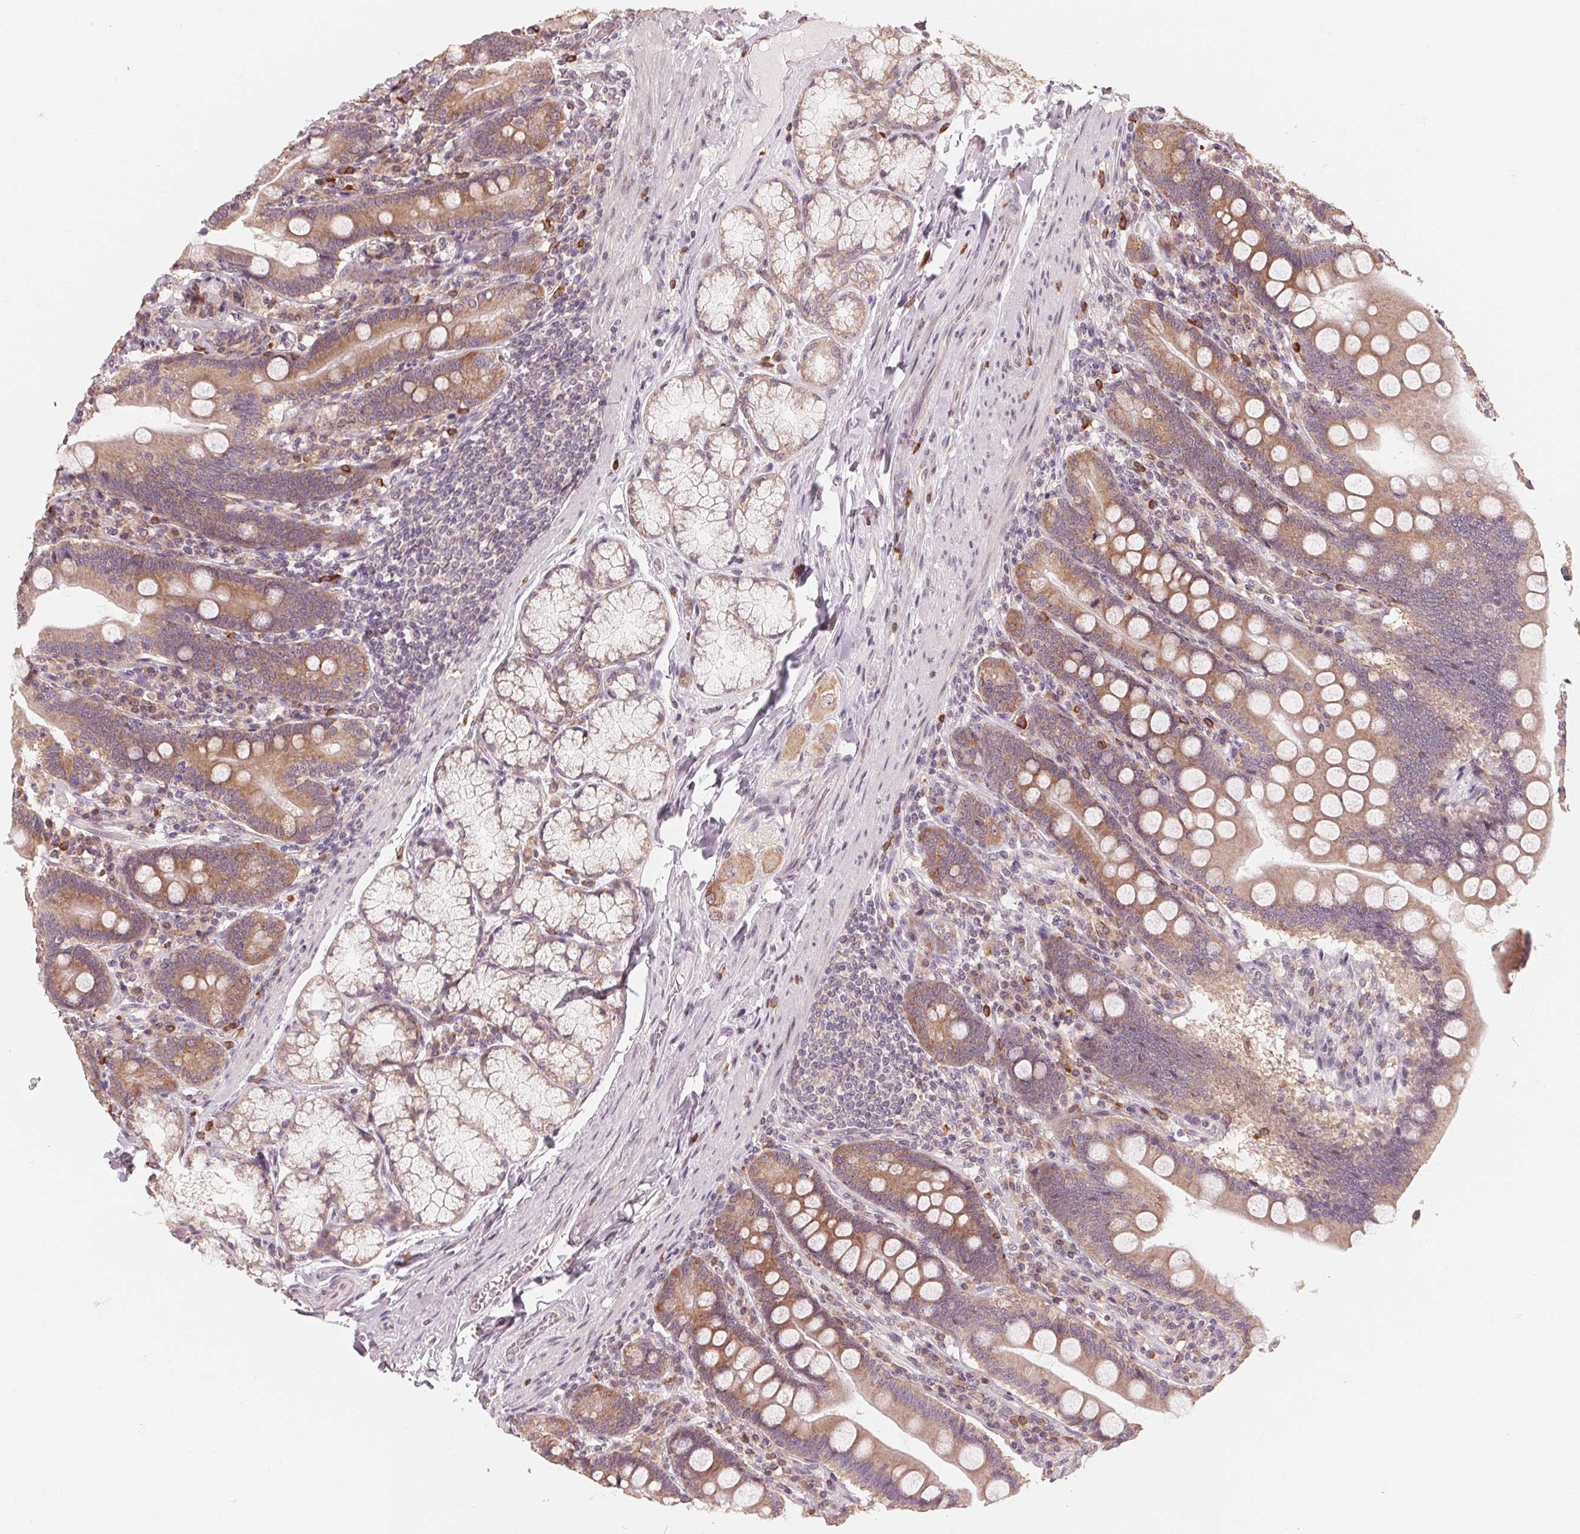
{"staining": {"intensity": "moderate", "quantity": ">75%", "location": "cytoplasmic/membranous"}, "tissue": "duodenum", "cell_type": "Glandular cells", "image_type": "normal", "snomed": [{"axis": "morphology", "description": "Normal tissue, NOS"}, {"axis": "topography", "description": "Duodenum"}], "caption": "Immunohistochemical staining of normal duodenum demonstrates medium levels of moderate cytoplasmic/membranous expression in about >75% of glandular cells. (DAB IHC with brightfield microscopy, high magnification).", "gene": "GIGYF2", "patient": {"sex": "female", "age": 67}}